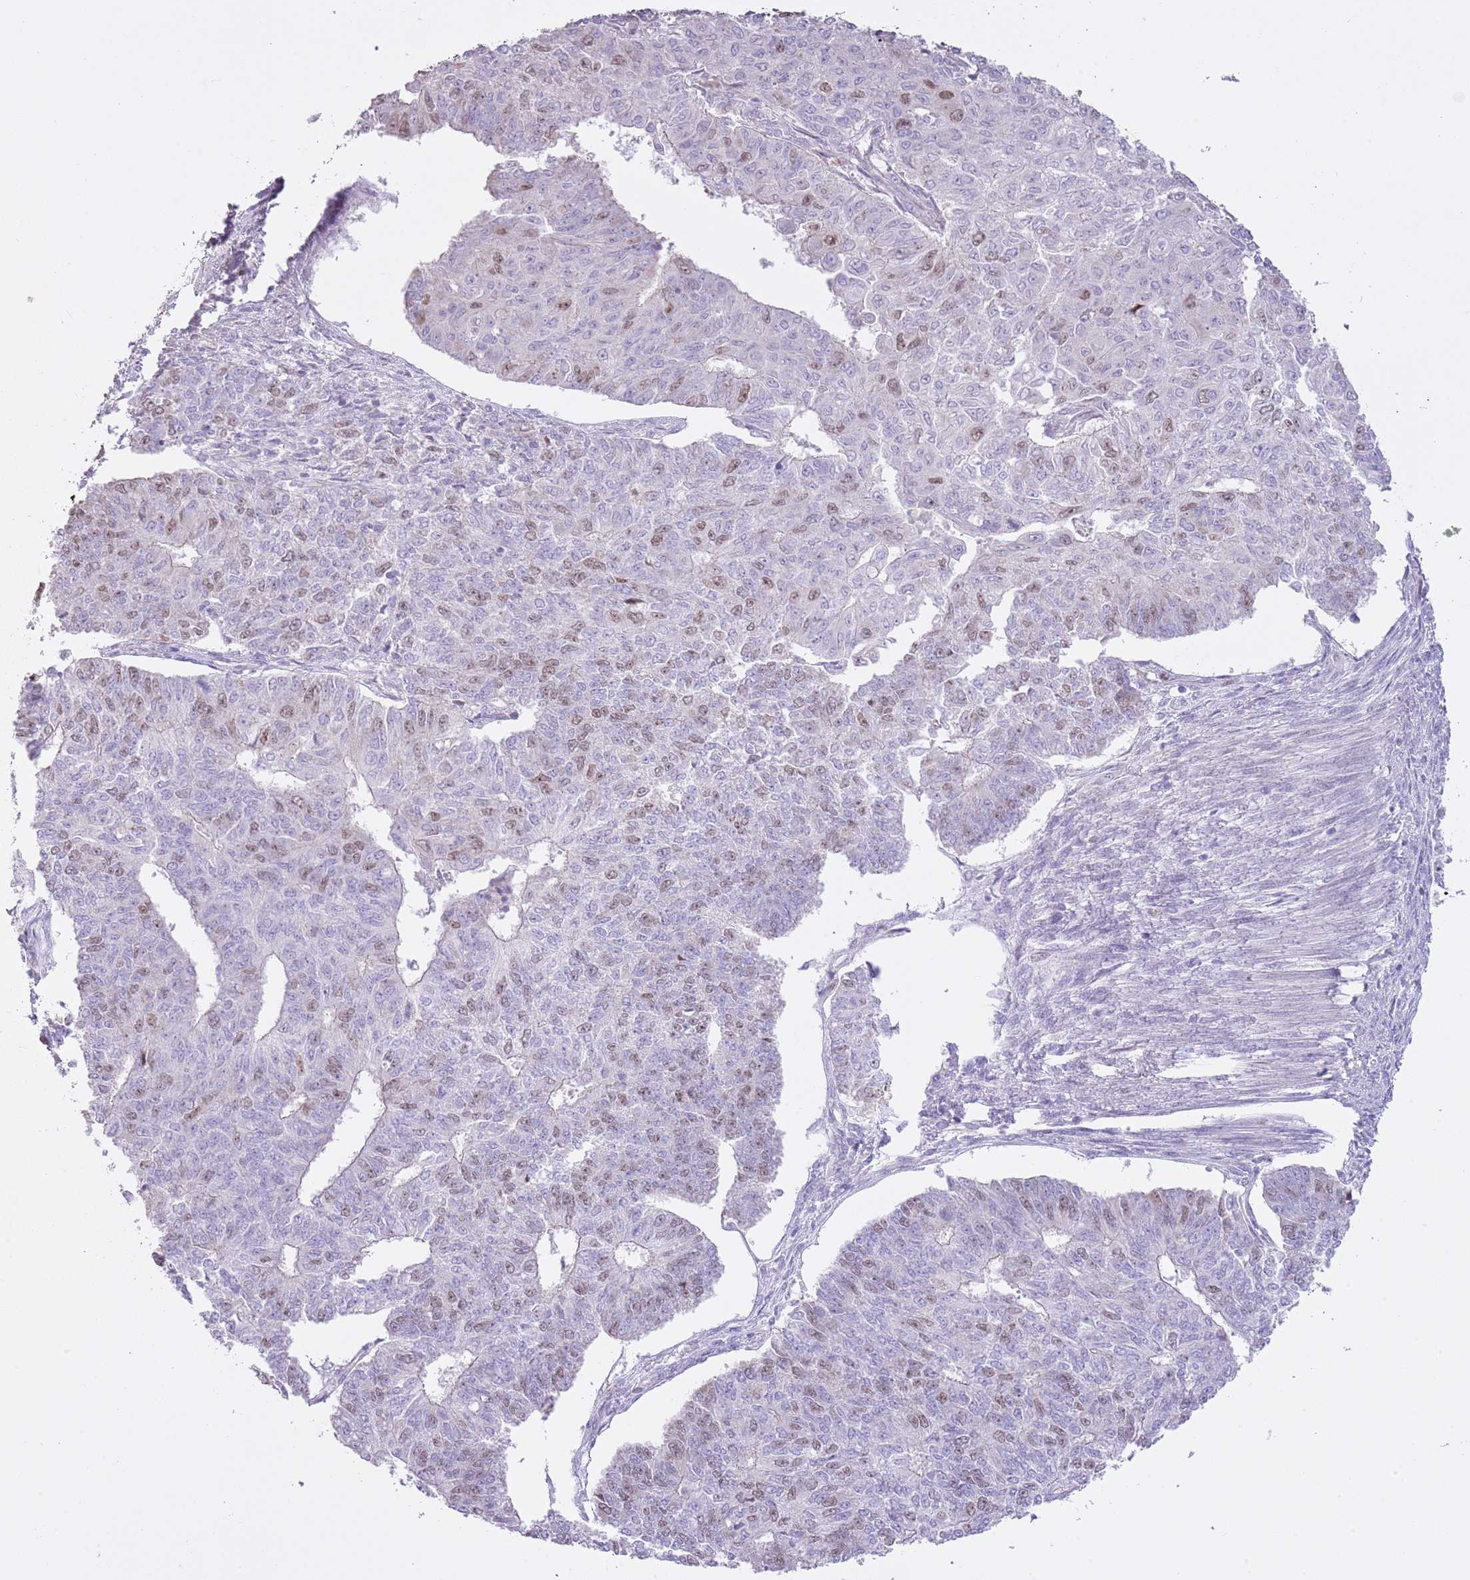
{"staining": {"intensity": "weak", "quantity": "25%-75%", "location": "nuclear"}, "tissue": "endometrial cancer", "cell_type": "Tumor cells", "image_type": "cancer", "snomed": [{"axis": "morphology", "description": "Adenocarcinoma, NOS"}, {"axis": "topography", "description": "Endometrium"}], "caption": "Immunohistochemical staining of adenocarcinoma (endometrial) exhibits weak nuclear protein staining in about 25%-75% of tumor cells.", "gene": "GMNN", "patient": {"sex": "female", "age": 32}}